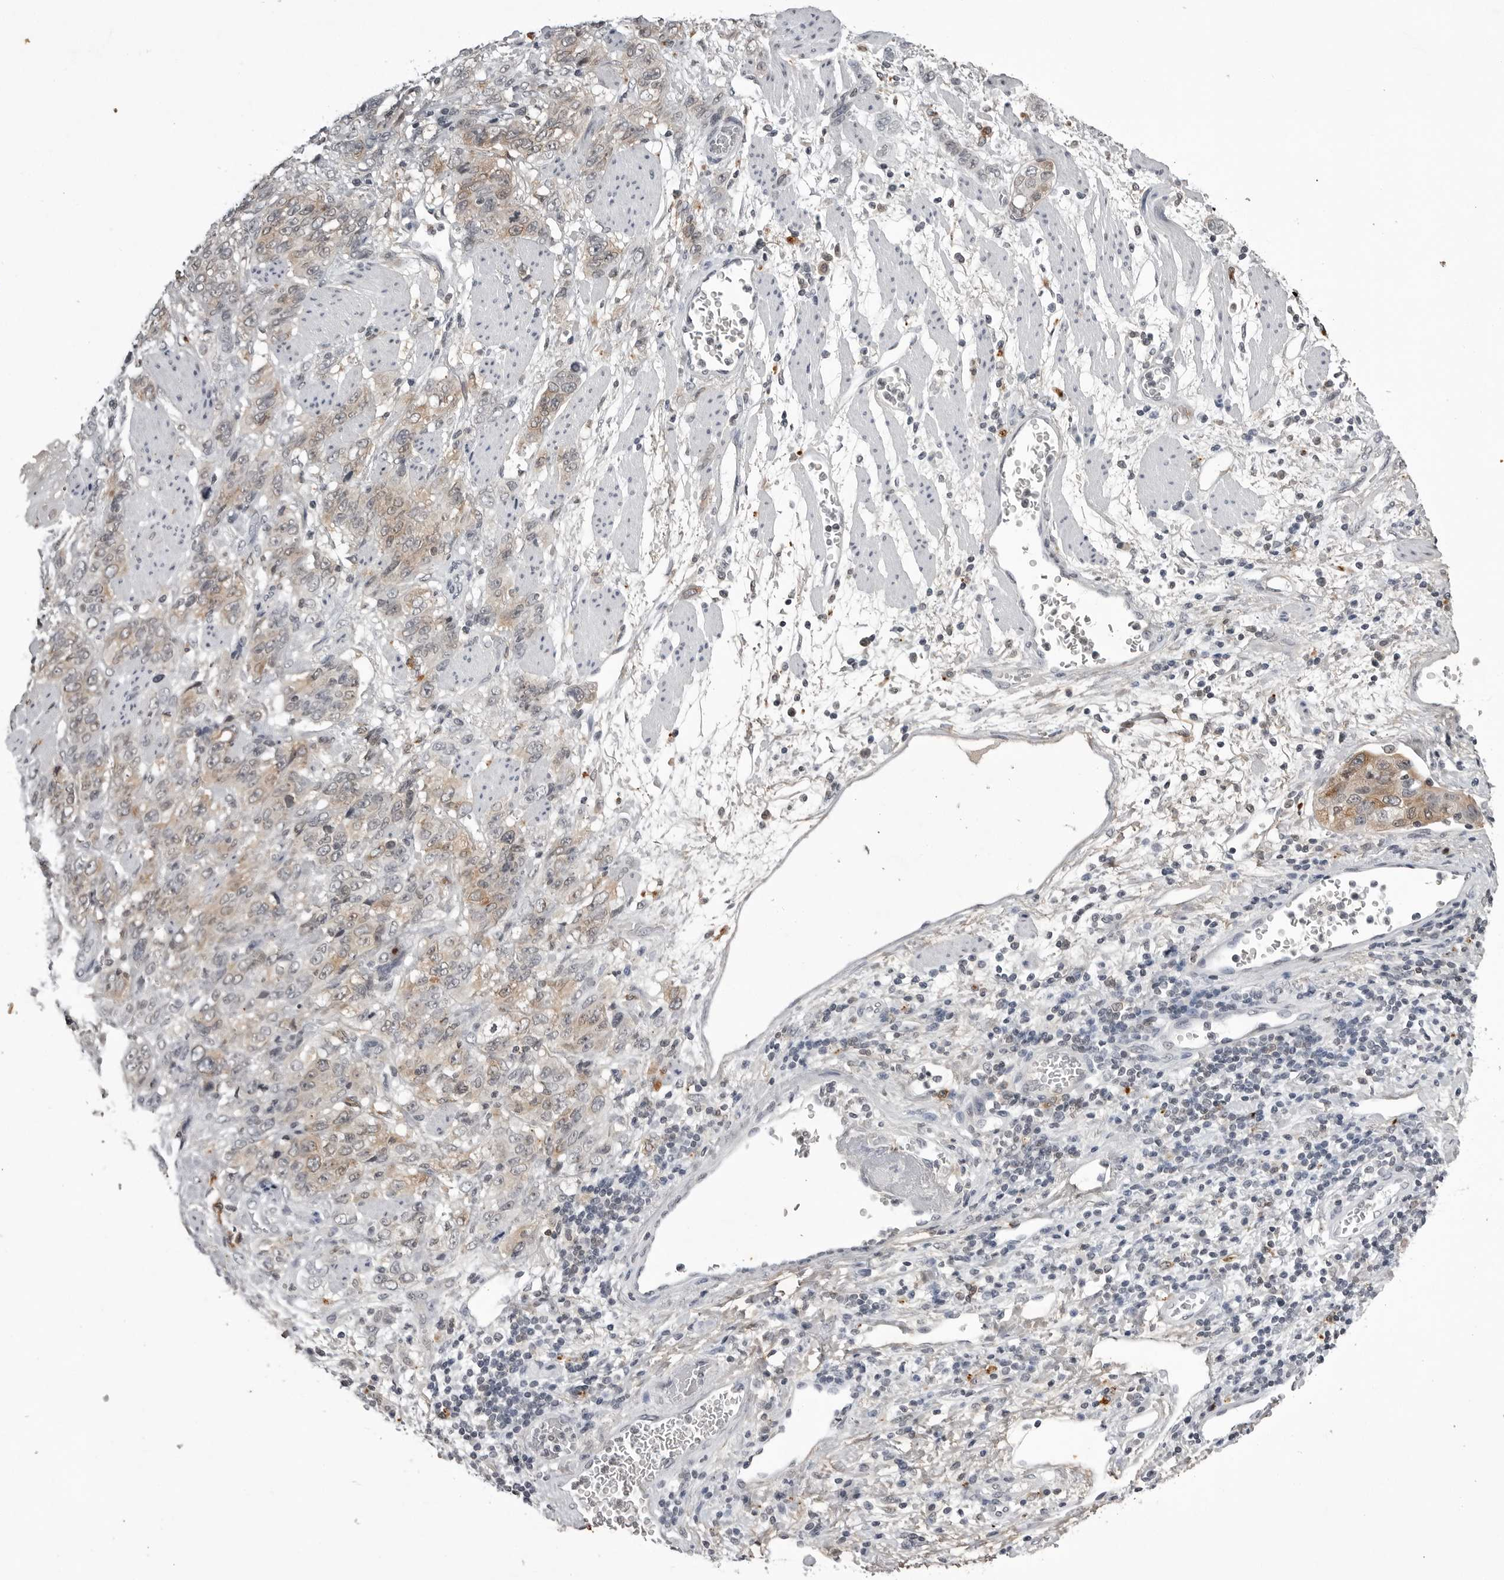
{"staining": {"intensity": "moderate", "quantity": ">75%", "location": "cytoplasmic/membranous"}, "tissue": "stomach cancer", "cell_type": "Tumor cells", "image_type": "cancer", "snomed": [{"axis": "morphology", "description": "Adenocarcinoma, NOS"}, {"axis": "topography", "description": "Stomach"}], "caption": "A micrograph of human stomach cancer (adenocarcinoma) stained for a protein reveals moderate cytoplasmic/membranous brown staining in tumor cells. Using DAB (brown) and hematoxylin (blue) stains, captured at high magnification using brightfield microscopy.", "gene": "RRM1", "patient": {"sex": "male", "age": 48}}